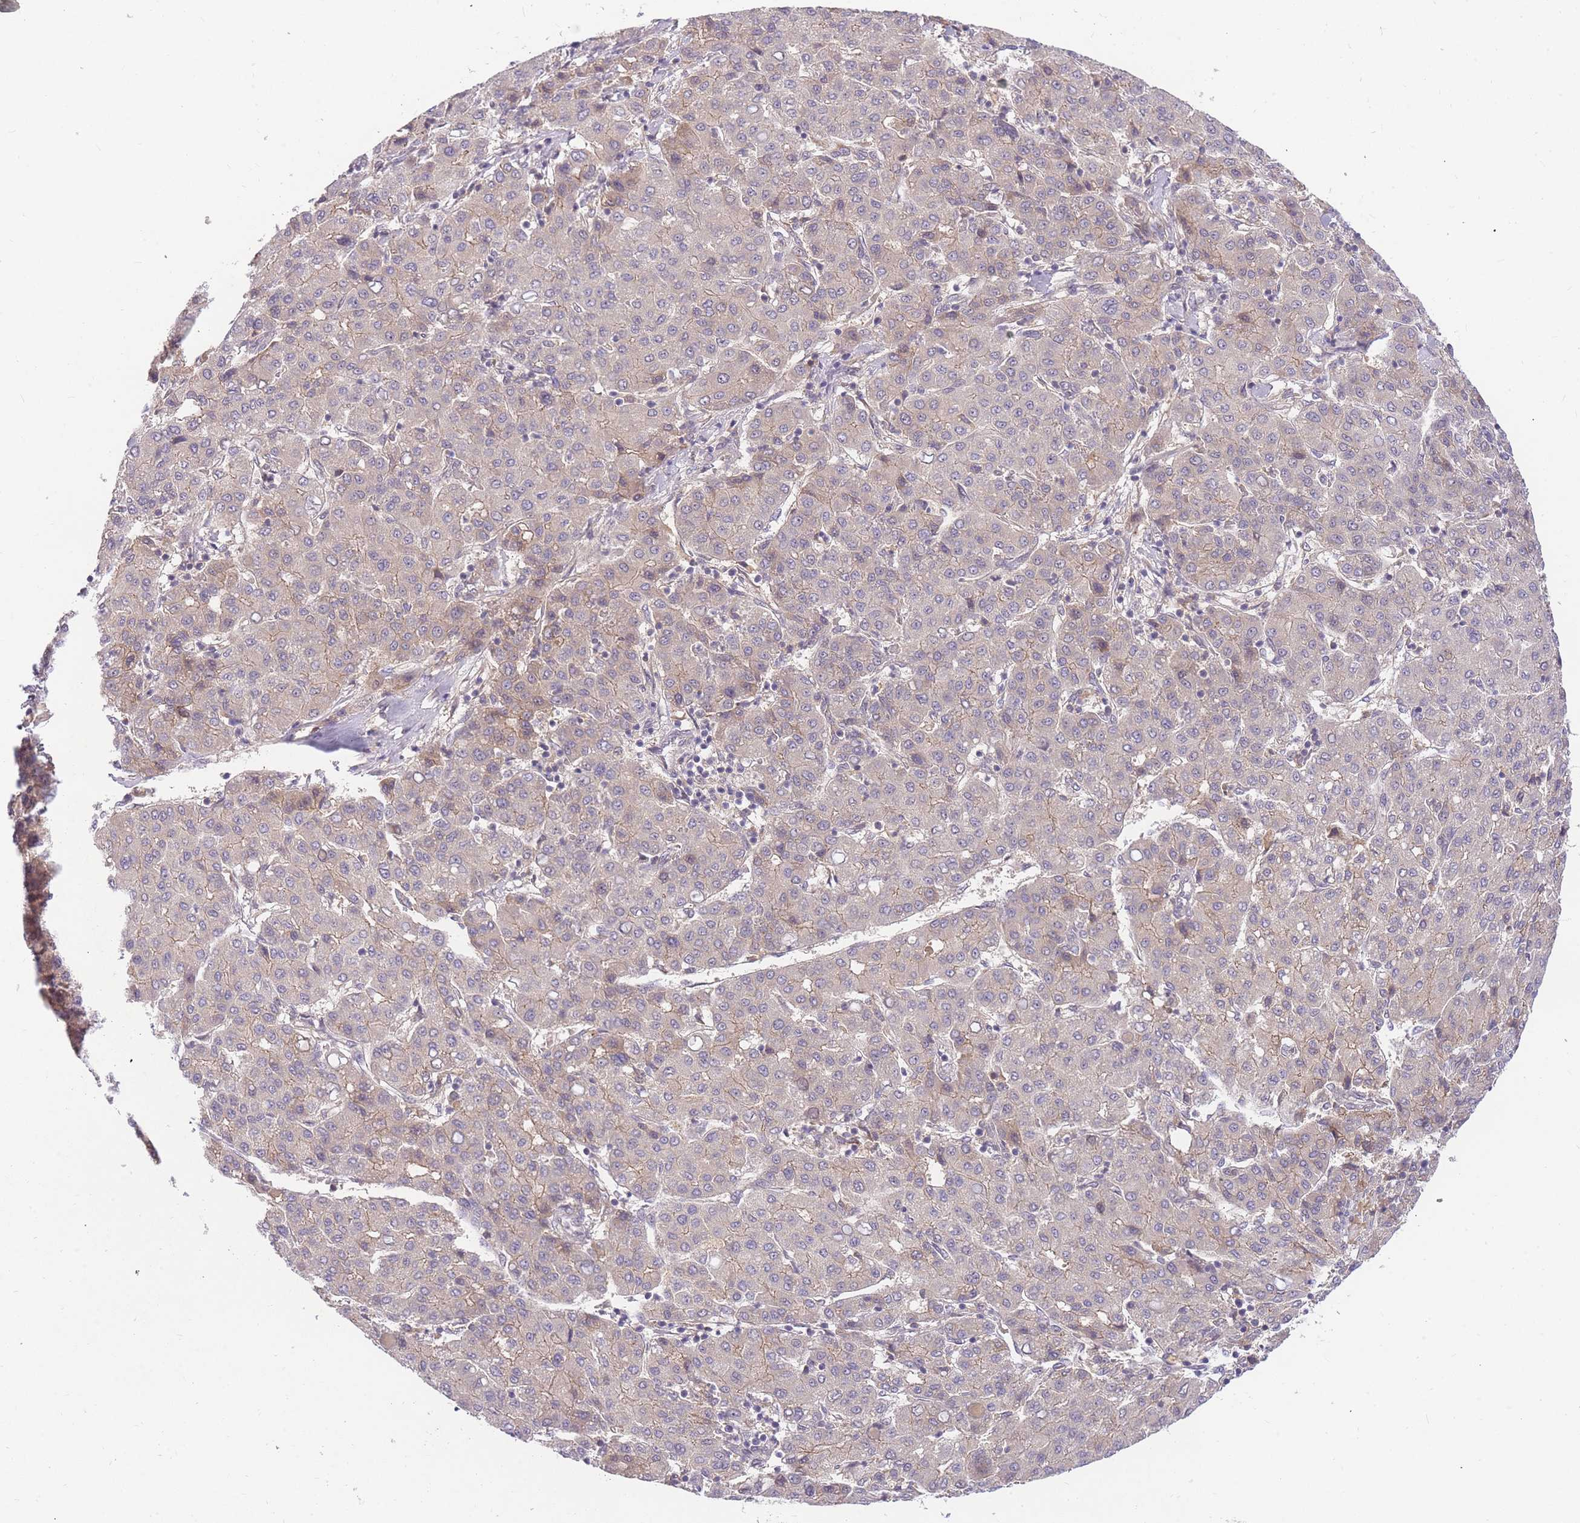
{"staining": {"intensity": "negative", "quantity": "none", "location": "none"}, "tissue": "liver cancer", "cell_type": "Tumor cells", "image_type": "cancer", "snomed": [{"axis": "morphology", "description": "Carcinoma, Hepatocellular, NOS"}, {"axis": "topography", "description": "Liver"}], "caption": "This is a micrograph of immunohistochemistry (IHC) staining of liver cancer, which shows no expression in tumor cells.", "gene": "ZNF577", "patient": {"sex": "male", "age": 65}}